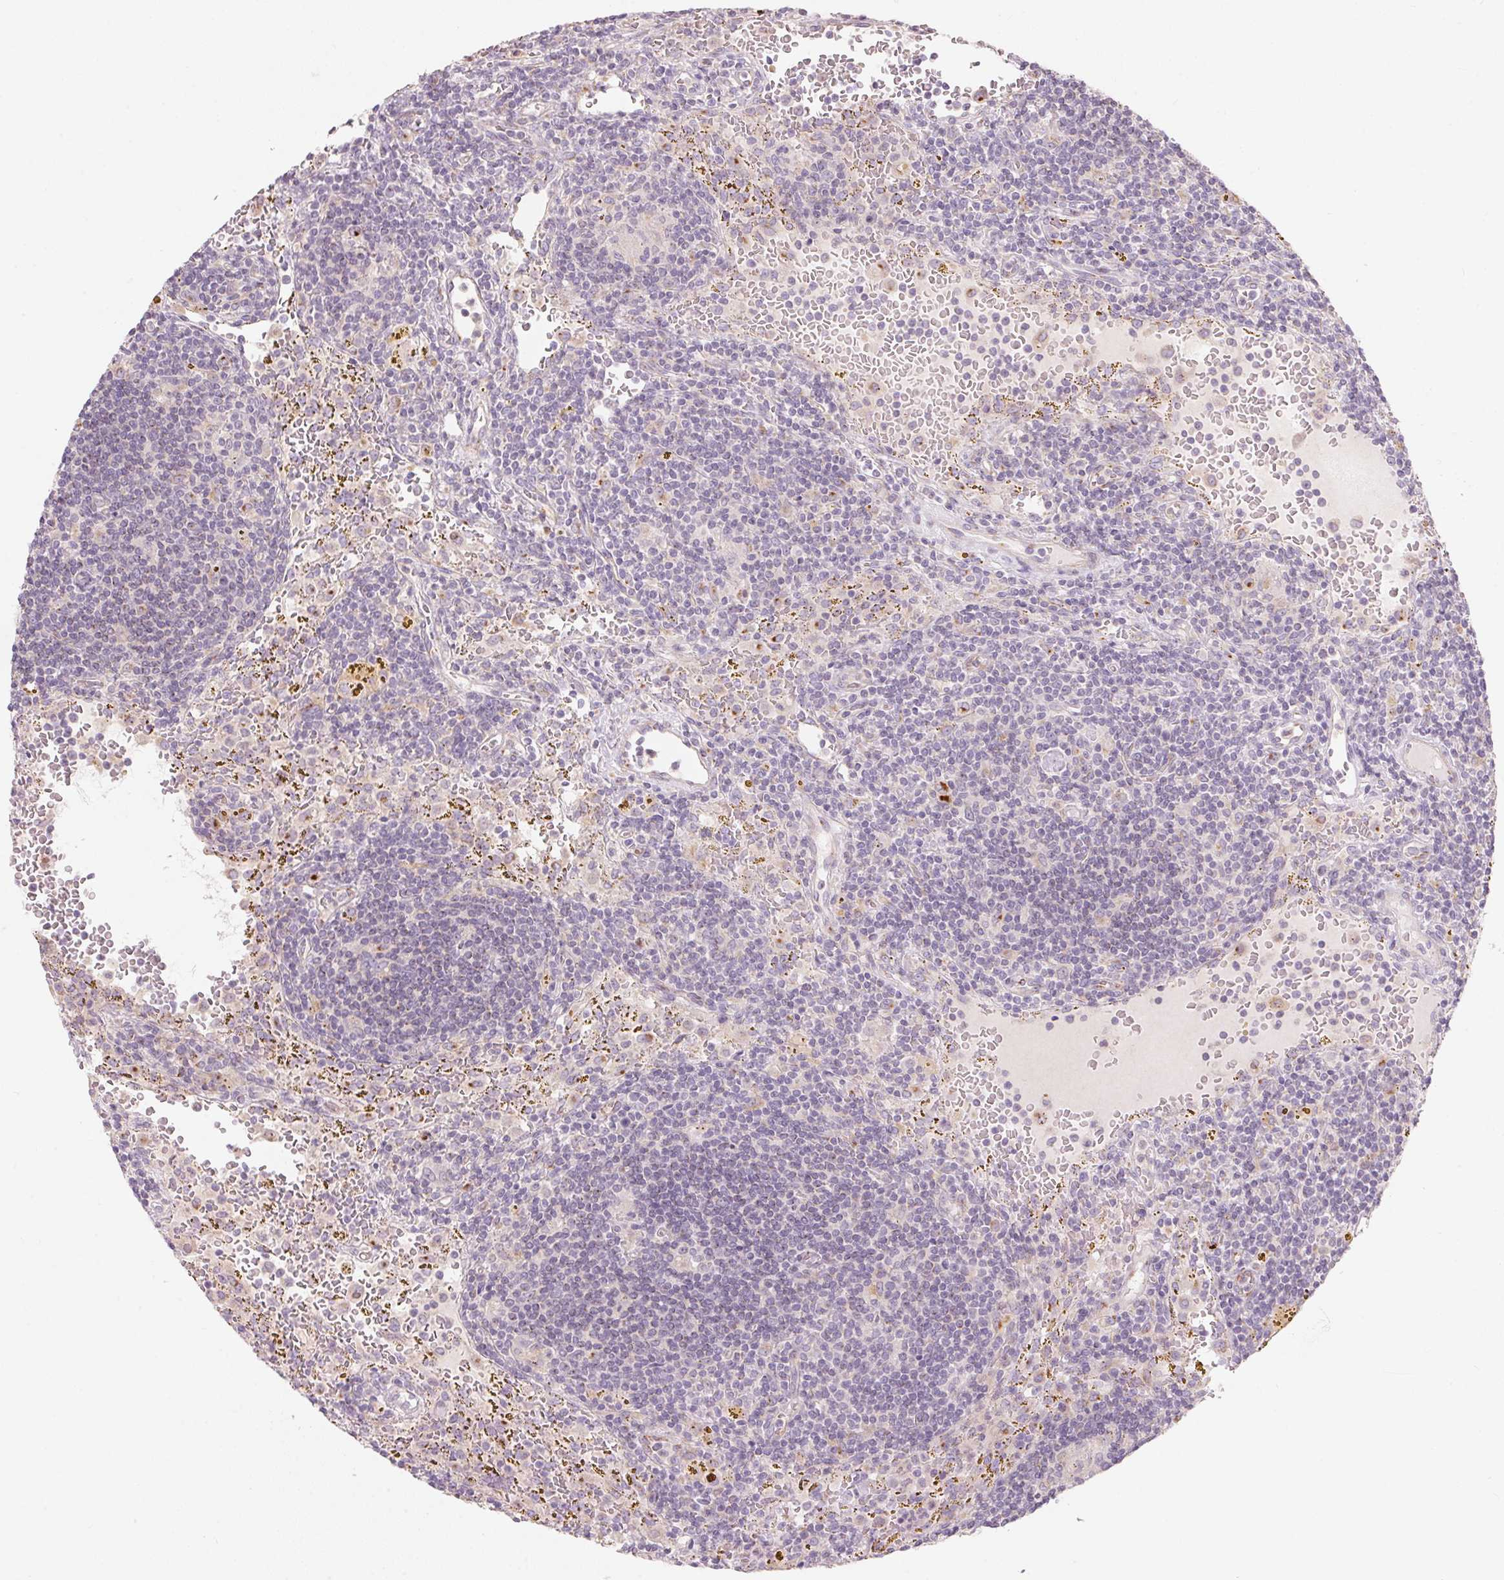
{"staining": {"intensity": "negative", "quantity": "none", "location": "none"}, "tissue": "lymphoma", "cell_type": "Tumor cells", "image_type": "cancer", "snomed": [{"axis": "morphology", "description": "Malignant lymphoma, non-Hodgkin's type, Low grade"}, {"axis": "topography", "description": "Spleen"}], "caption": "This micrograph is of low-grade malignant lymphoma, non-Hodgkin's type stained with immunohistochemistry (IHC) to label a protein in brown with the nuclei are counter-stained blue. There is no expression in tumor cells.", "gene": "DRAM2", "patient": {"sex": "female", "age": 70}}